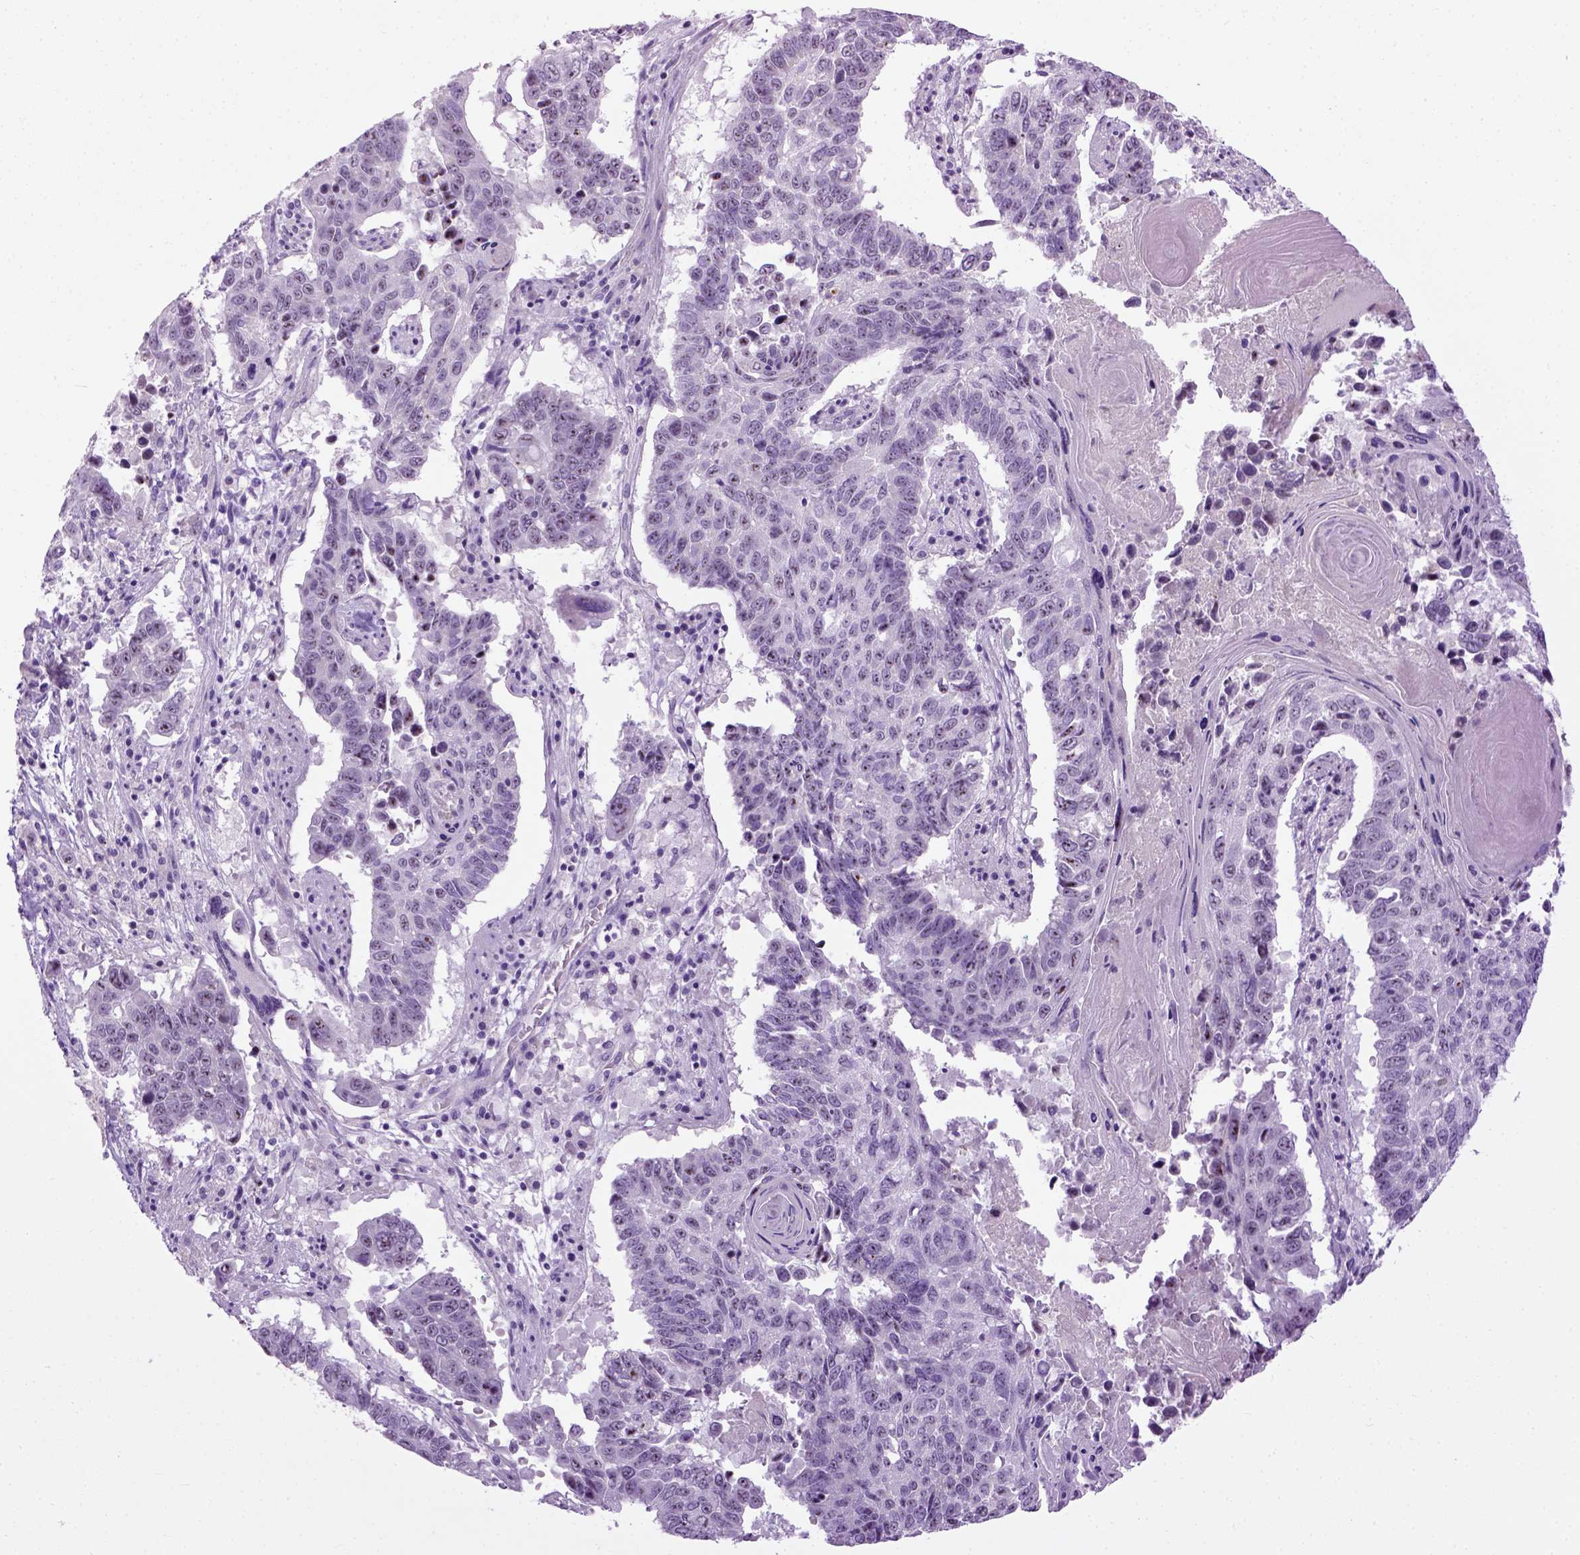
{"staining": {"intensity": "weak", "quantity": "25%-75%", "location": "nuclear"}, "tissue": "lung cancer", "cell_type": "Tumor cells", "image_type": "cancer", "snomed": [{"axis": "morphology", "description": "Squamous cell carcinoma, NOS"}, {"axis": "topography", "description": "Lung"}], "caption": "There is low levels of weak nuclear positivity in tumor cells of lung squamous cell carcinoma, as demonstrated by immunohistochemical staining (brown color).", "gene": "UTP4", "patient": {"sex": "male", "age": 73}}